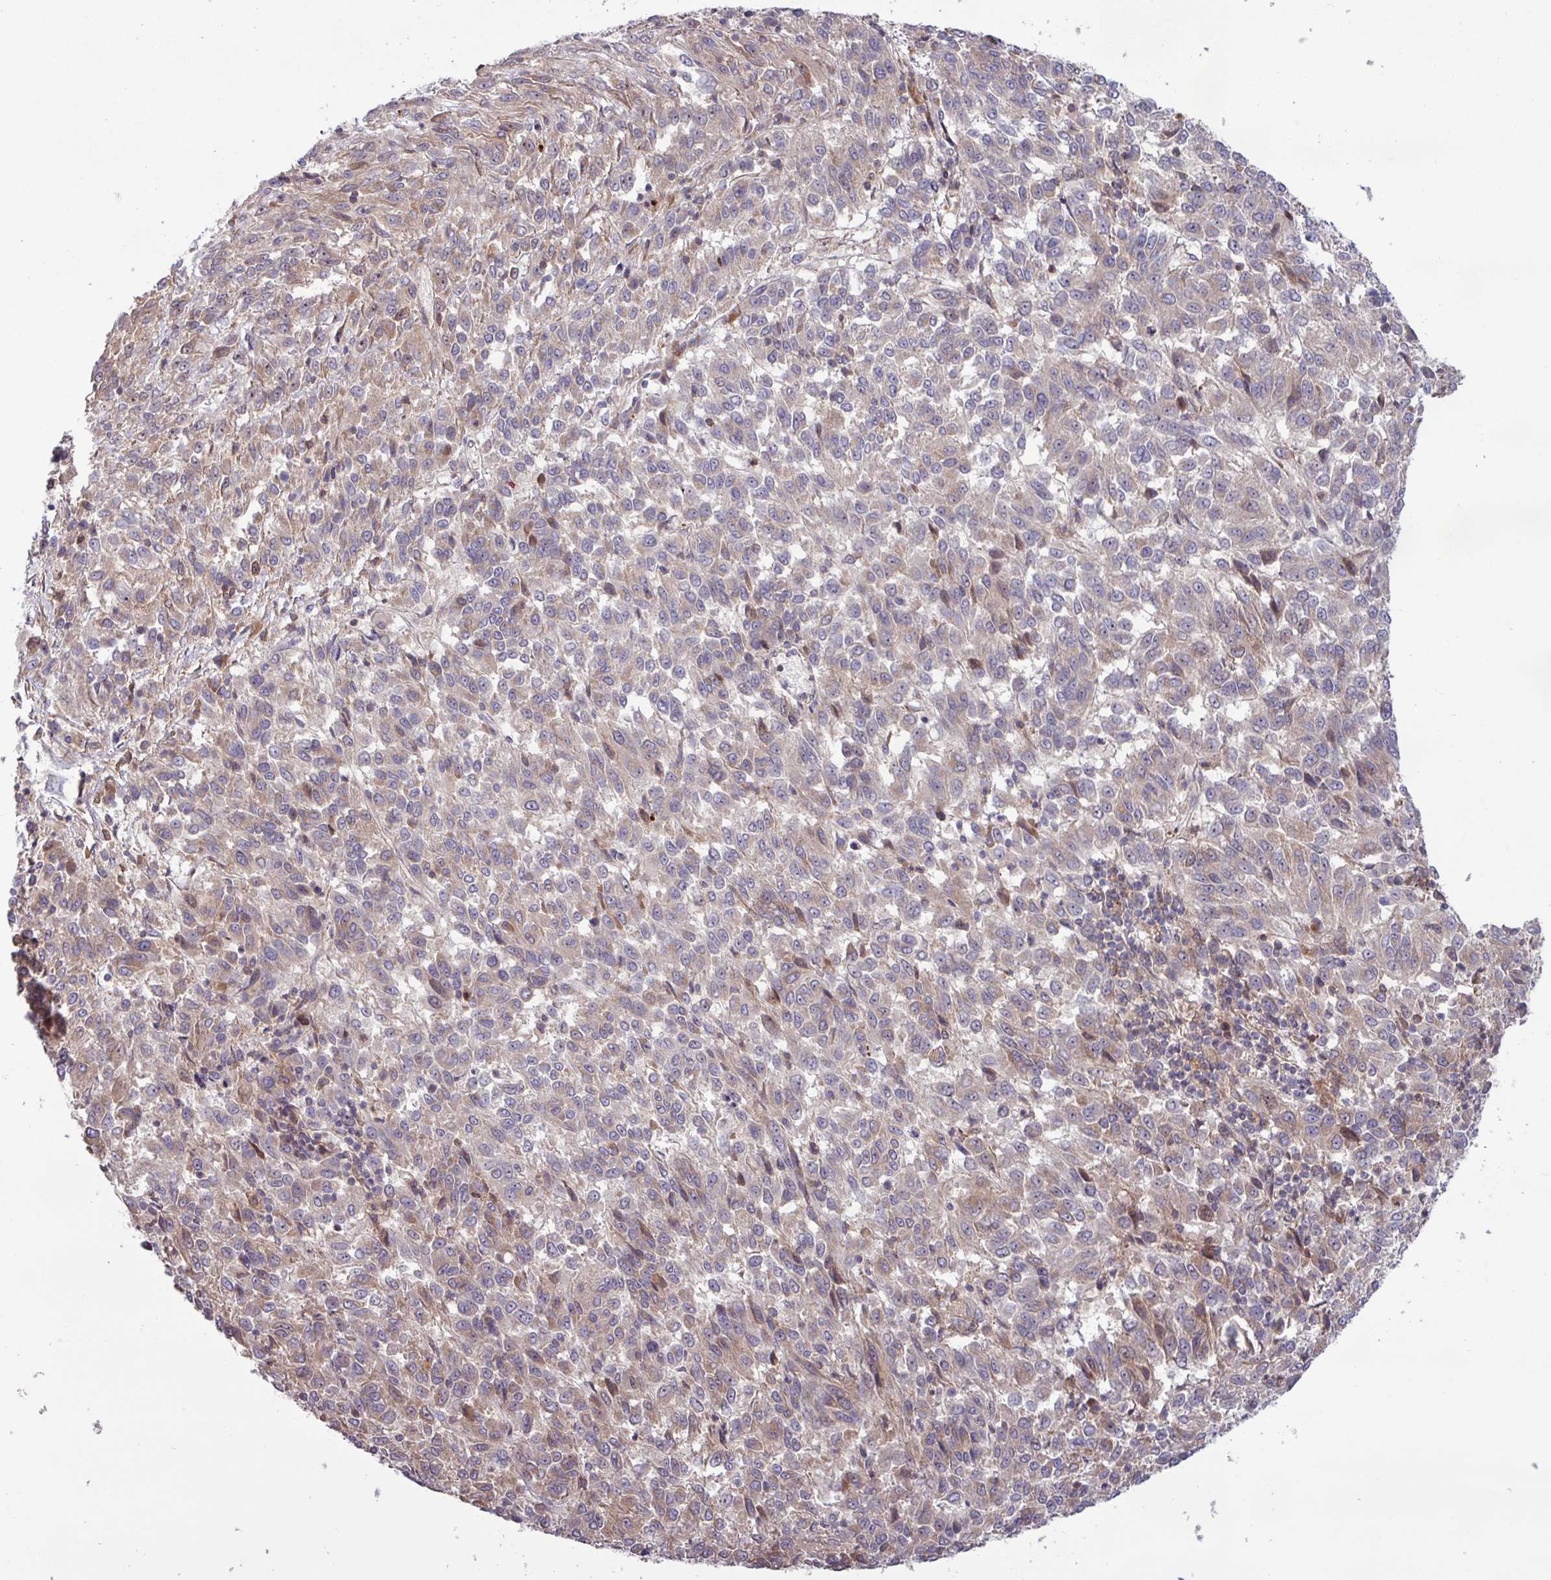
{"staining": {"intensity": "weak", "quantity": "25%-75%", "location": "cytoplasmic/membranous"}, "tissue": "melanoma", "cell_type": "Tumor cells", "image_type": "cancer", "snomed": [{"axis": "morphology", "description": "Malignant melanoma, Metastatic site"}, {"axis": "topography", "description": "Lung"}], "caption": "This is a photomicrograph of immunohistochemistry staining of melanoma, which shows weak expression in the cytoplasmic/membranous of tumor cells.", "gene": "TNFSF12", "patient": {"sex": "male", "age": 64}}